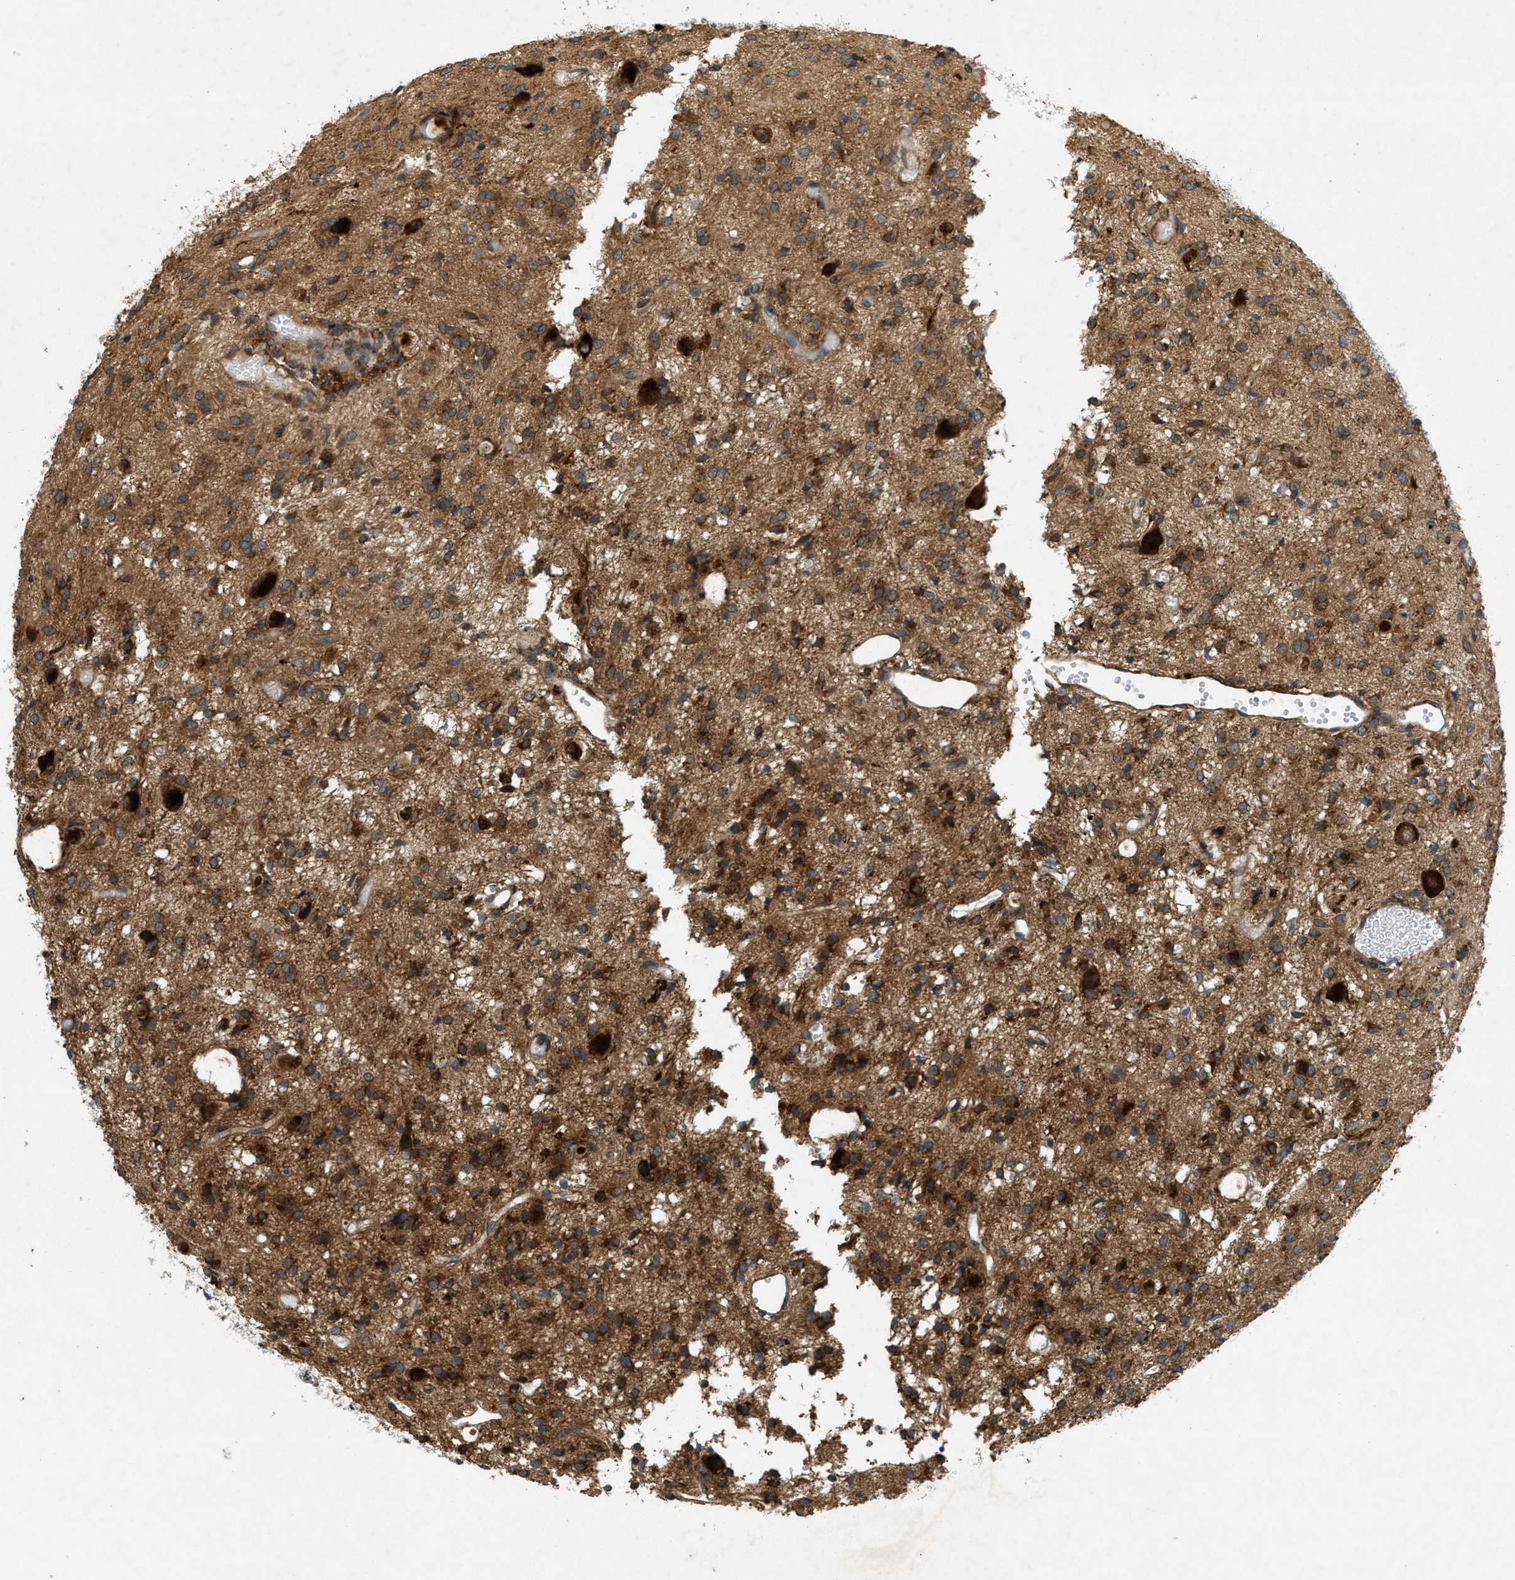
{"staining": {"intensity": "moderate", "quantity": ">75%", "location": "cytoplasmic/membranous"}, "tissue": "glioma", "cell_type": "Tumor cells", "image_type": "cancer", "snomed": [{"axis": "morphology", "description": "Glioma, malignant, High grade"}, {"axis": "topography", "description": "Brain"}], "caption": "Protein expression analysis of human glioma reveals moderate cytoplasmic/membranous staining in approximately >75% of tumor cells.", "gene": "PCDH18", "patient": {"sex": "female", "age": 59}}